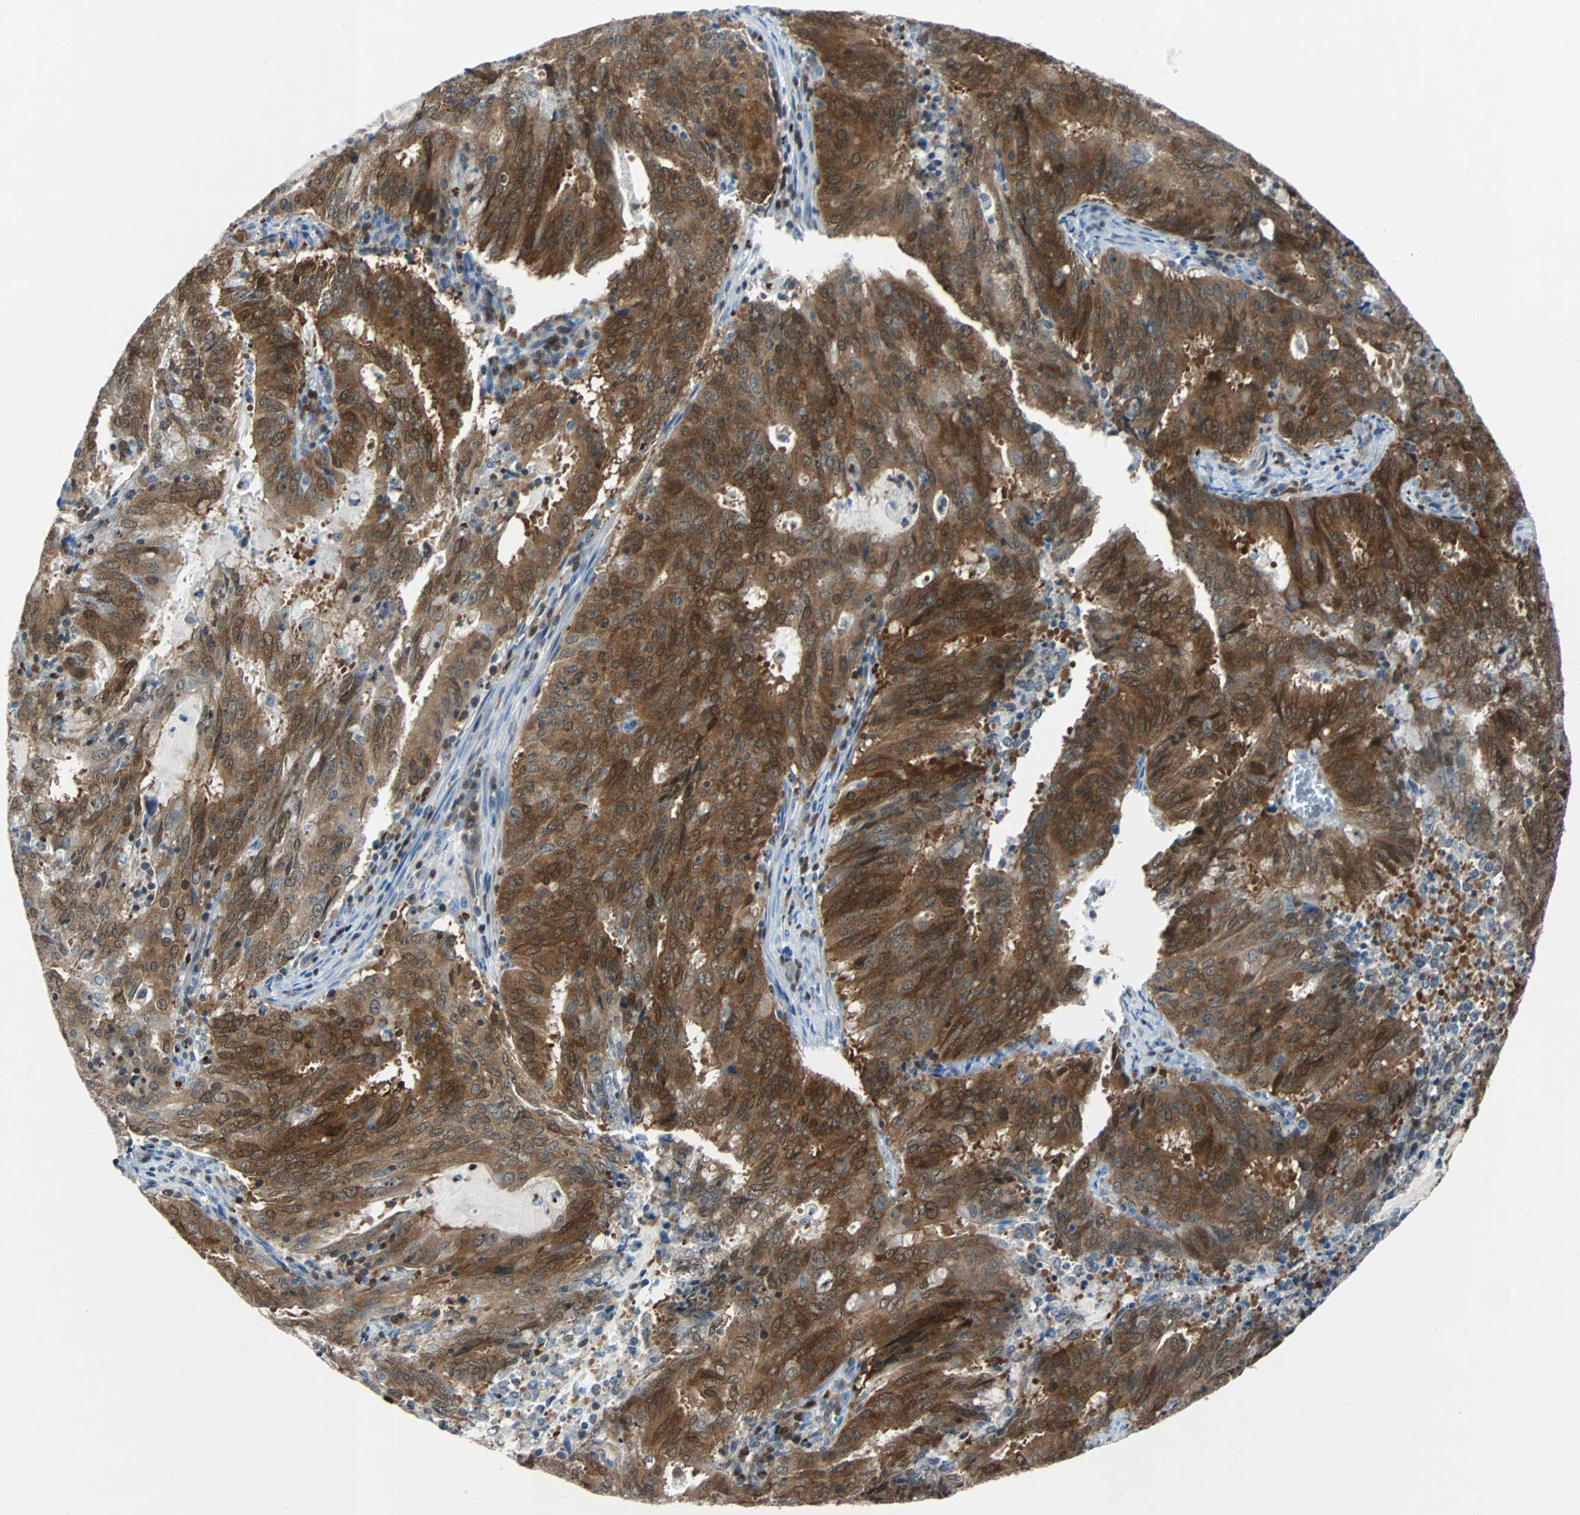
{"staining": {"intensity": "moderate", "quantity": ">75%", "location": "cytoplasmic/membranous,nuclear"}, "tissue": "cervical cancer", "cell_type": "Tumor cells", "image_type": "cancer", "snomed": [{"axis": "morphology", "description": "Adenocarcinoma, NOS"}, {"axis": "topography", "description": "Cervix"}], "caption": "Brown immunohistochemical staining in cervical cancer shows moderate cytoplasmic/membranous and nuclear staining in approximately >75% of tumor cells.", "gene": "MAP2K6", "patient": {"sex": "female", "age": 44}}